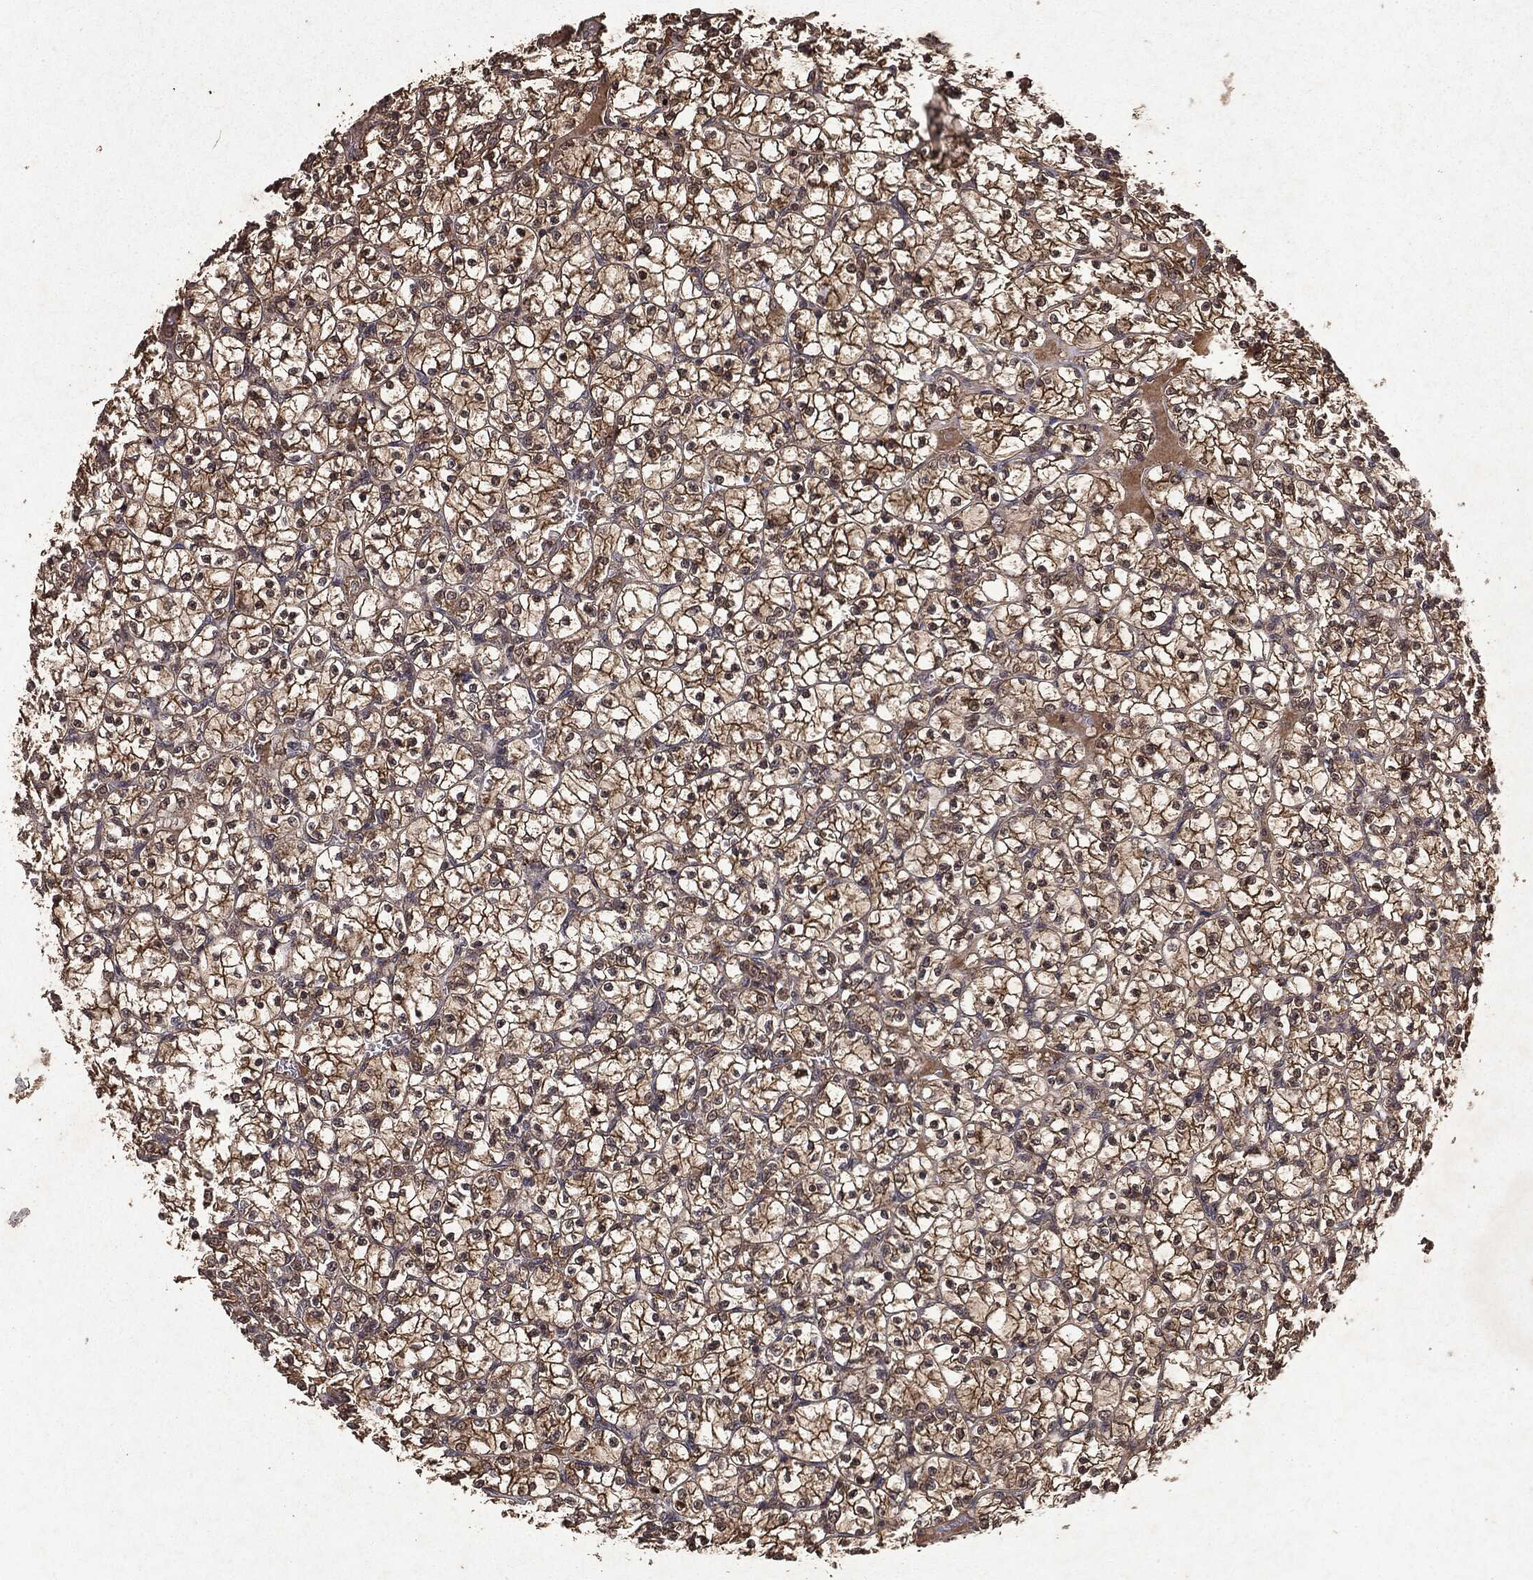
{"staining": {"intensity": "moderate", "quantity": ">75%", "location": "cytoplasmic/membranous"}, "tissue": "renal cancer", "cell_type": "Tumor cells", "image_type": "cancer", "snomed": [{"axis": "morphology", "description": "Adenocarcinoma, NOS"}, {"axis": "topography", "description": "Kidney"}], "caption": "Renal cancer (adenocarcinoma) stained with IHC displays moderate cytoplasmic/membranous expression in about >75% of tumor cells. (Brightfield microscopy of DAB IHC at high magnification).", "gene": "MTOR", "patient": {"sex": "female", "age": 89}}